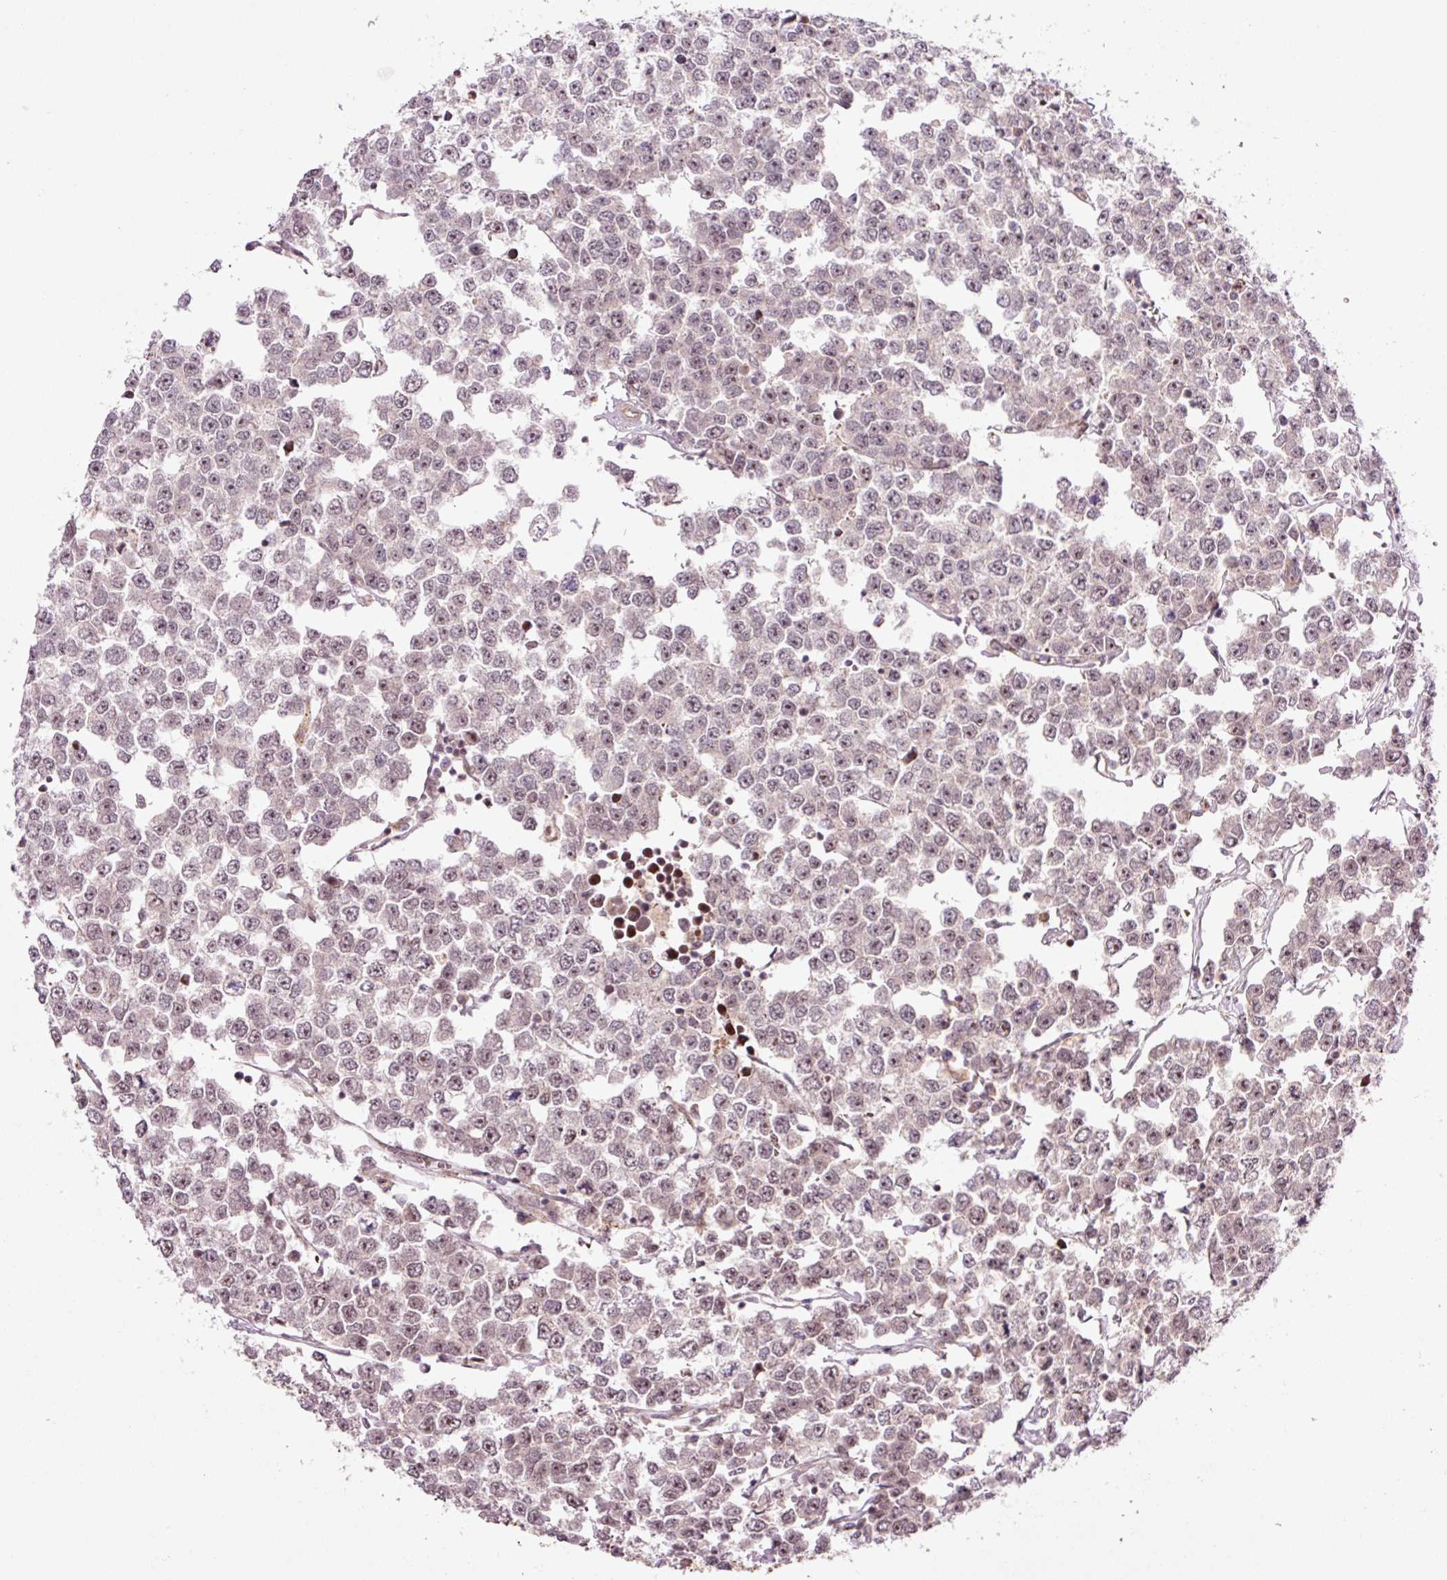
{"staining": {"intensity": "moderate", "quantity": "25%-75%", "location": "nuclear"}, "tissue": "testis cancer", "cell_type": "Tumor cells", "image_type": "cancer", "snomed": [{"axis": "morphology", "description": "Seminoma, NOS"}, {"axis": "morphology", "description": "Carcinoma, Embryonal, NOS"}, {"axis": "topography", "description": "Testis"}], "caption": "Testis seminoma stained with a brown dye reveals moderate nuclear positive positivity in approximately 25%-75% of tumor cells.", "gene": "ANKRD20A1", "patient": {"sex": "male", "age": 52}}